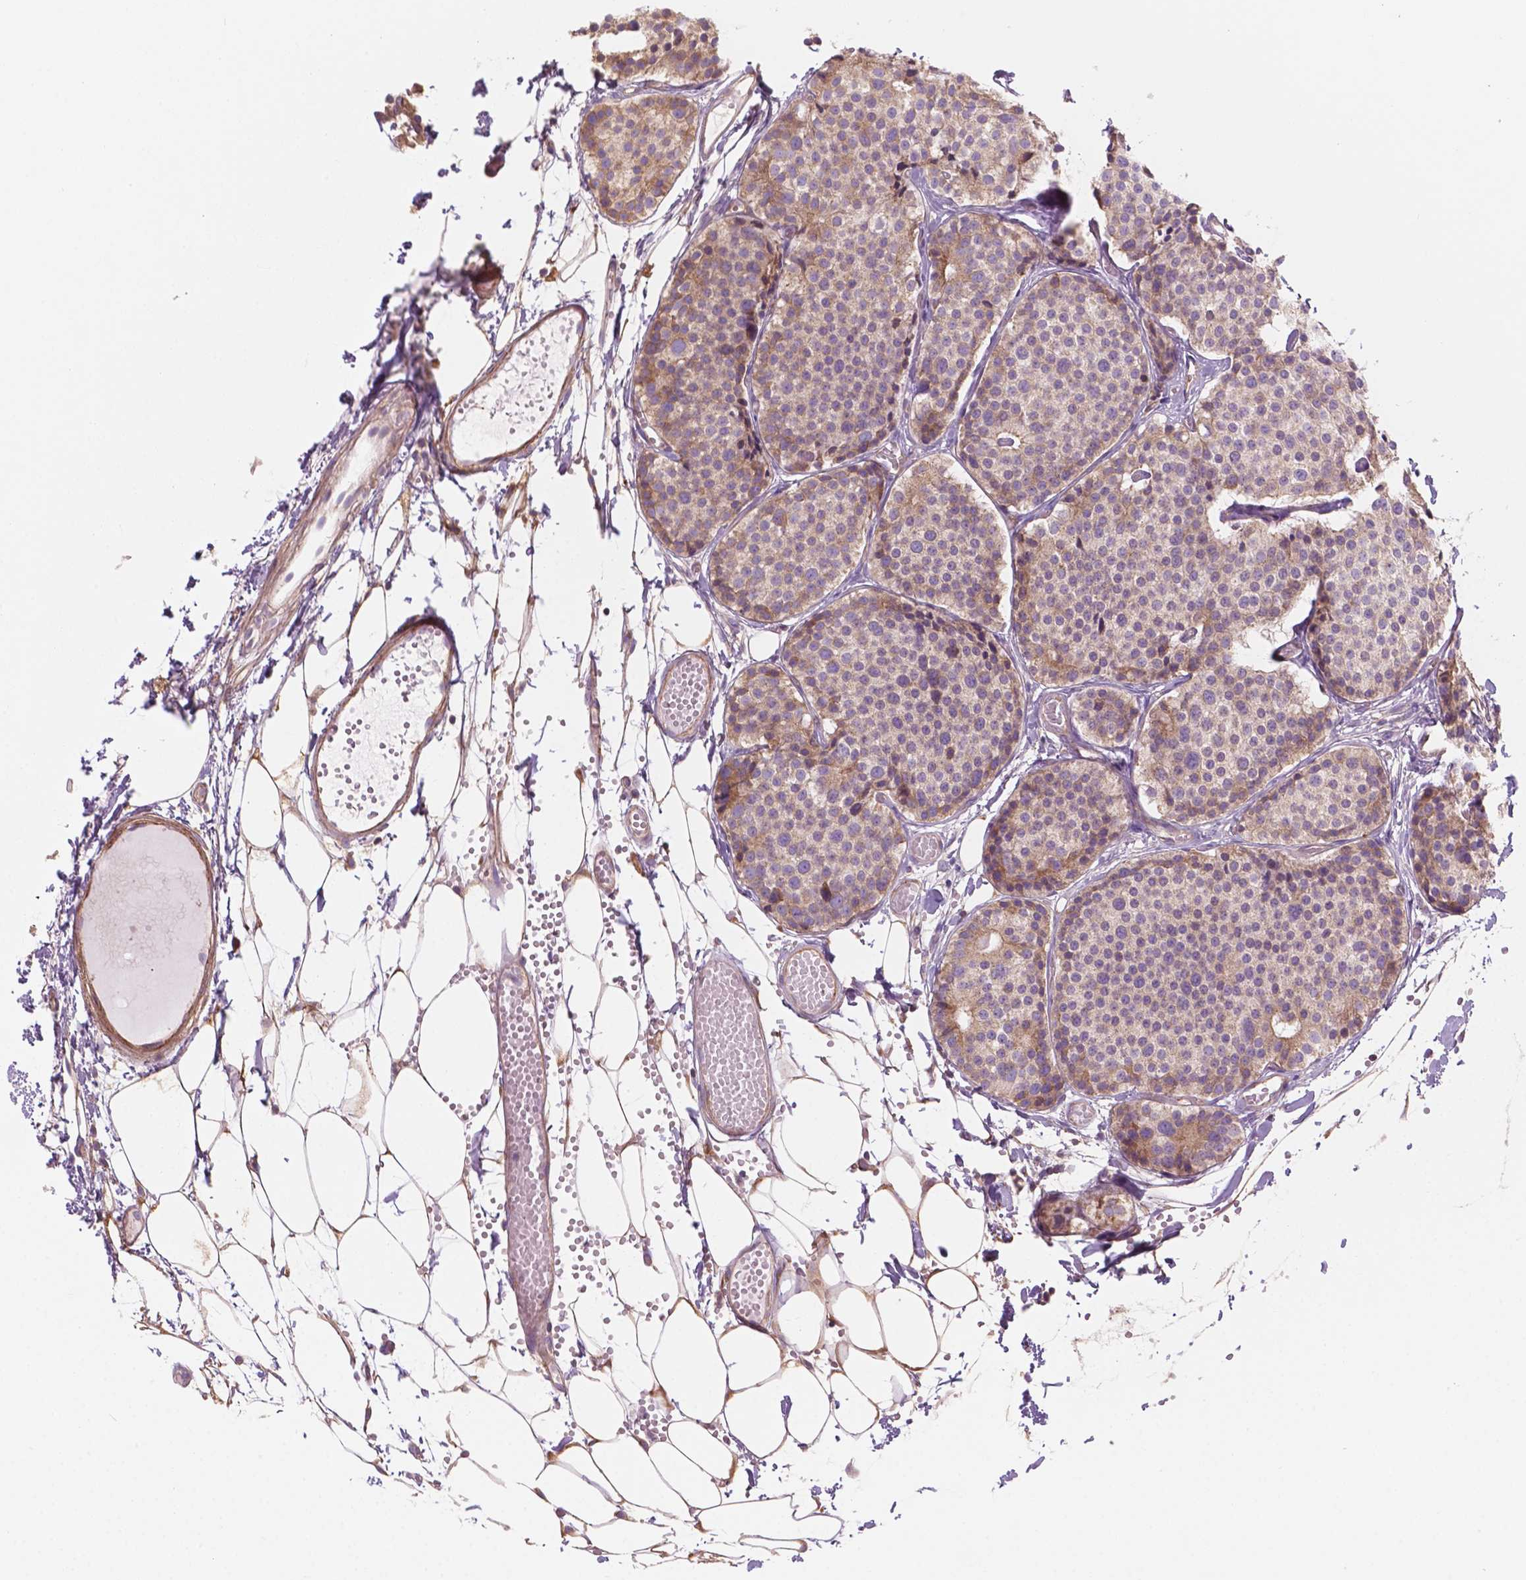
{"staining": {"intensity": "weak", "quantity": "<25%", "location": "cytoplasmic/membranous"}, "tissue": "carcinoid", "cell_type": "Tumor cells", "image_type": "cancer", "snomed": [{"axis": "morphology", "description": "Carcinoid, malignant, NOS"}, {"axis": "topography", "description": "Small intestine"}], "caption": "Immunohistochemistry (IHC) photomicrograph of carcinoid stained for a protein (brown), which demonstrates no staining in tumor cells.", "gene": "SURF4", "patient": {"sex": "female", "age": 65}}